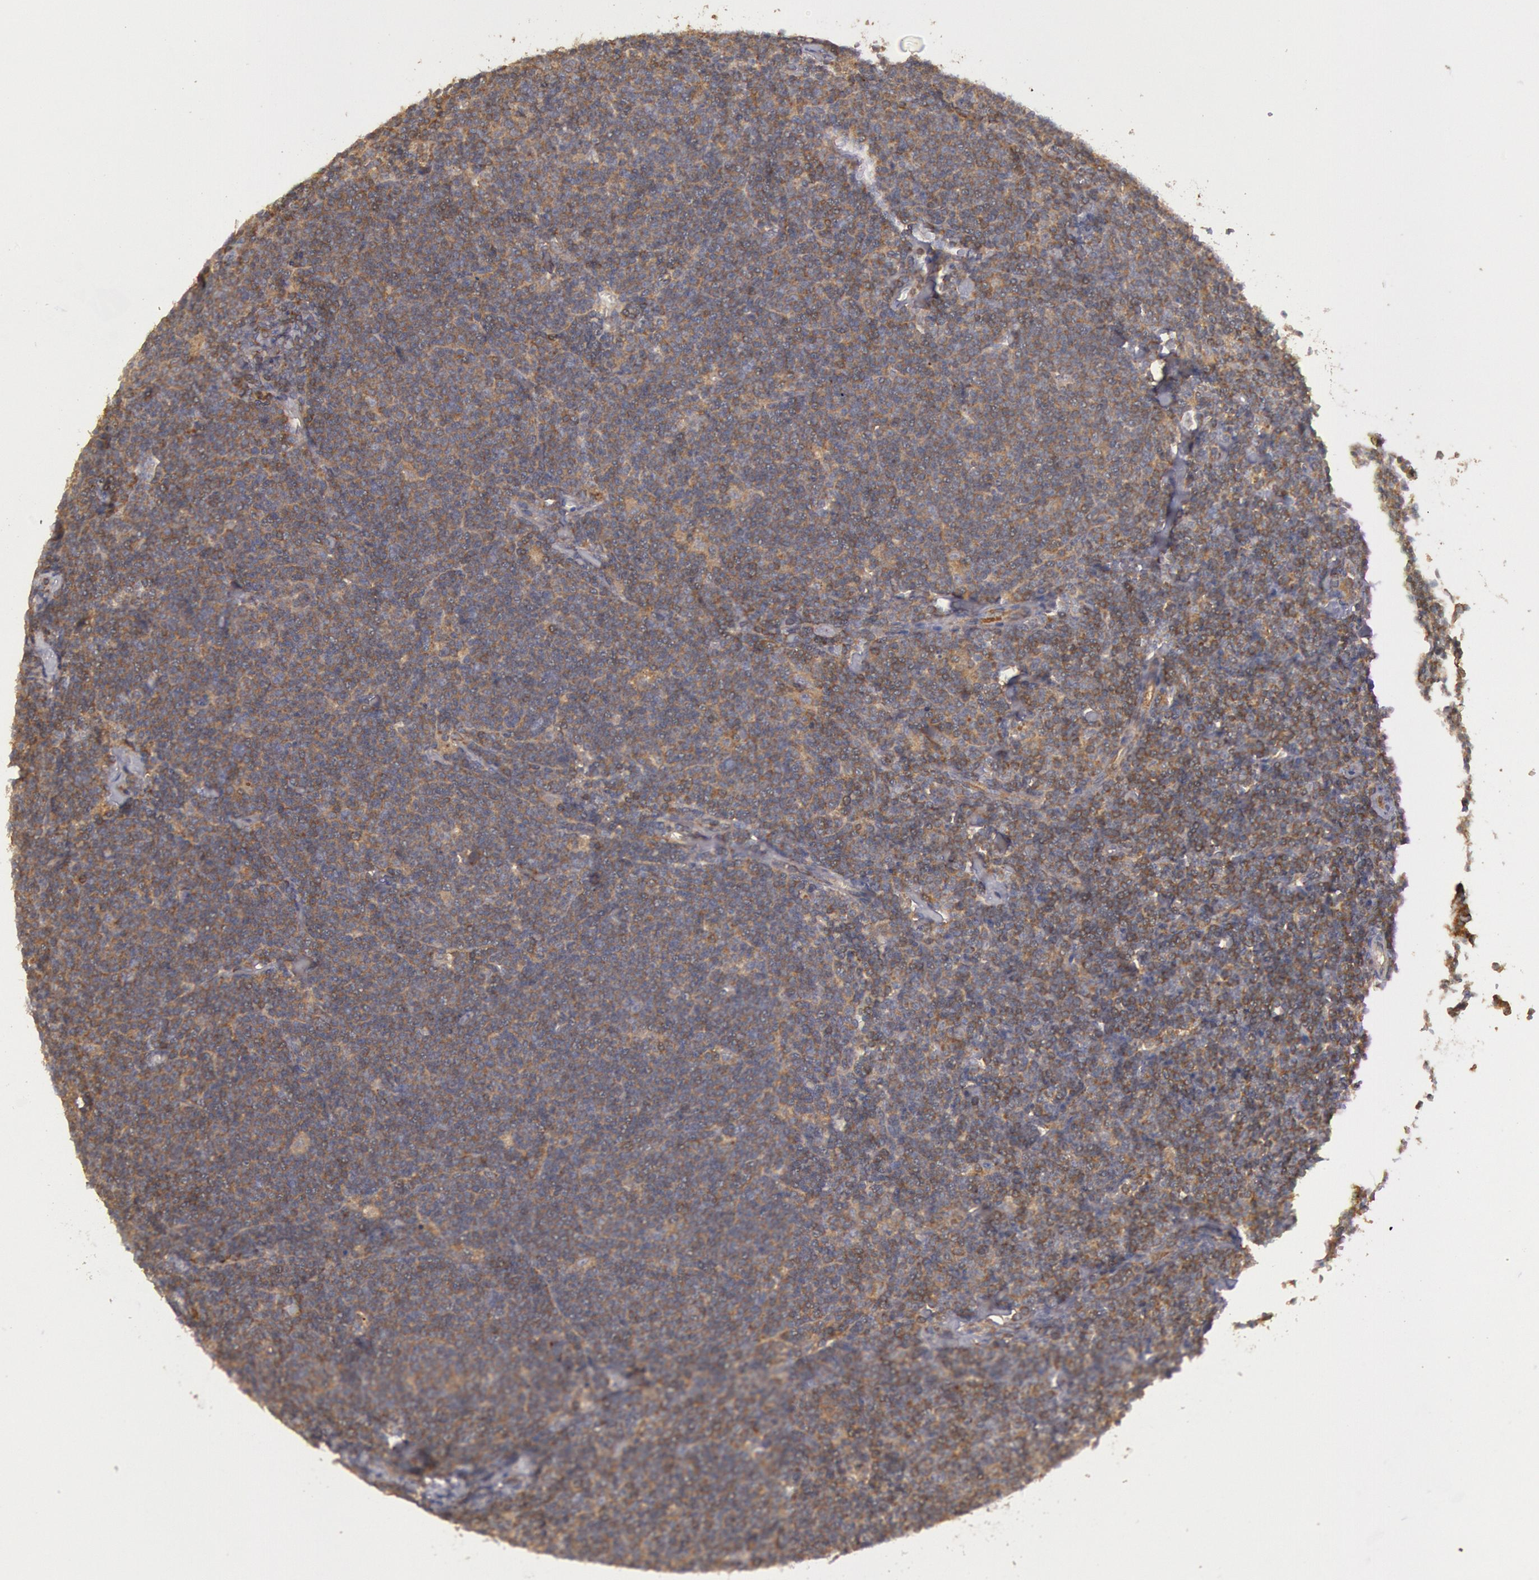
{"staining": {"intensity": "moderate", "quantity": "25%-75%", "location": "cytoplasmic/membranous"}, "tissue": "lymphoma", "cell_type": "Tumor cells", "image_type": "cancer", "snomed": [{"axis": "morphology", "description": "Malignant lymphoma, non-Hodgkin's type, Low grade"}, {"axis": "topography", "description": "Lymph node"}], "caption": "Immunohistochemistry (IHC) staining of malignant lymphoma, non-Hodgkin's type (low-grade), which demonstrates medium levels of moderate cytoplasmic/membranous positivity in approximately 25%-75% of tumor cells indicating moderate cytoplasmic/membranous protein expression. The staining was performed using DAB (brown) for protein detection and nuclei were counterstained in hematoxylin (blue).", "gene": "PIK3R1", "patient": {"sex": "male", "age": 65}}